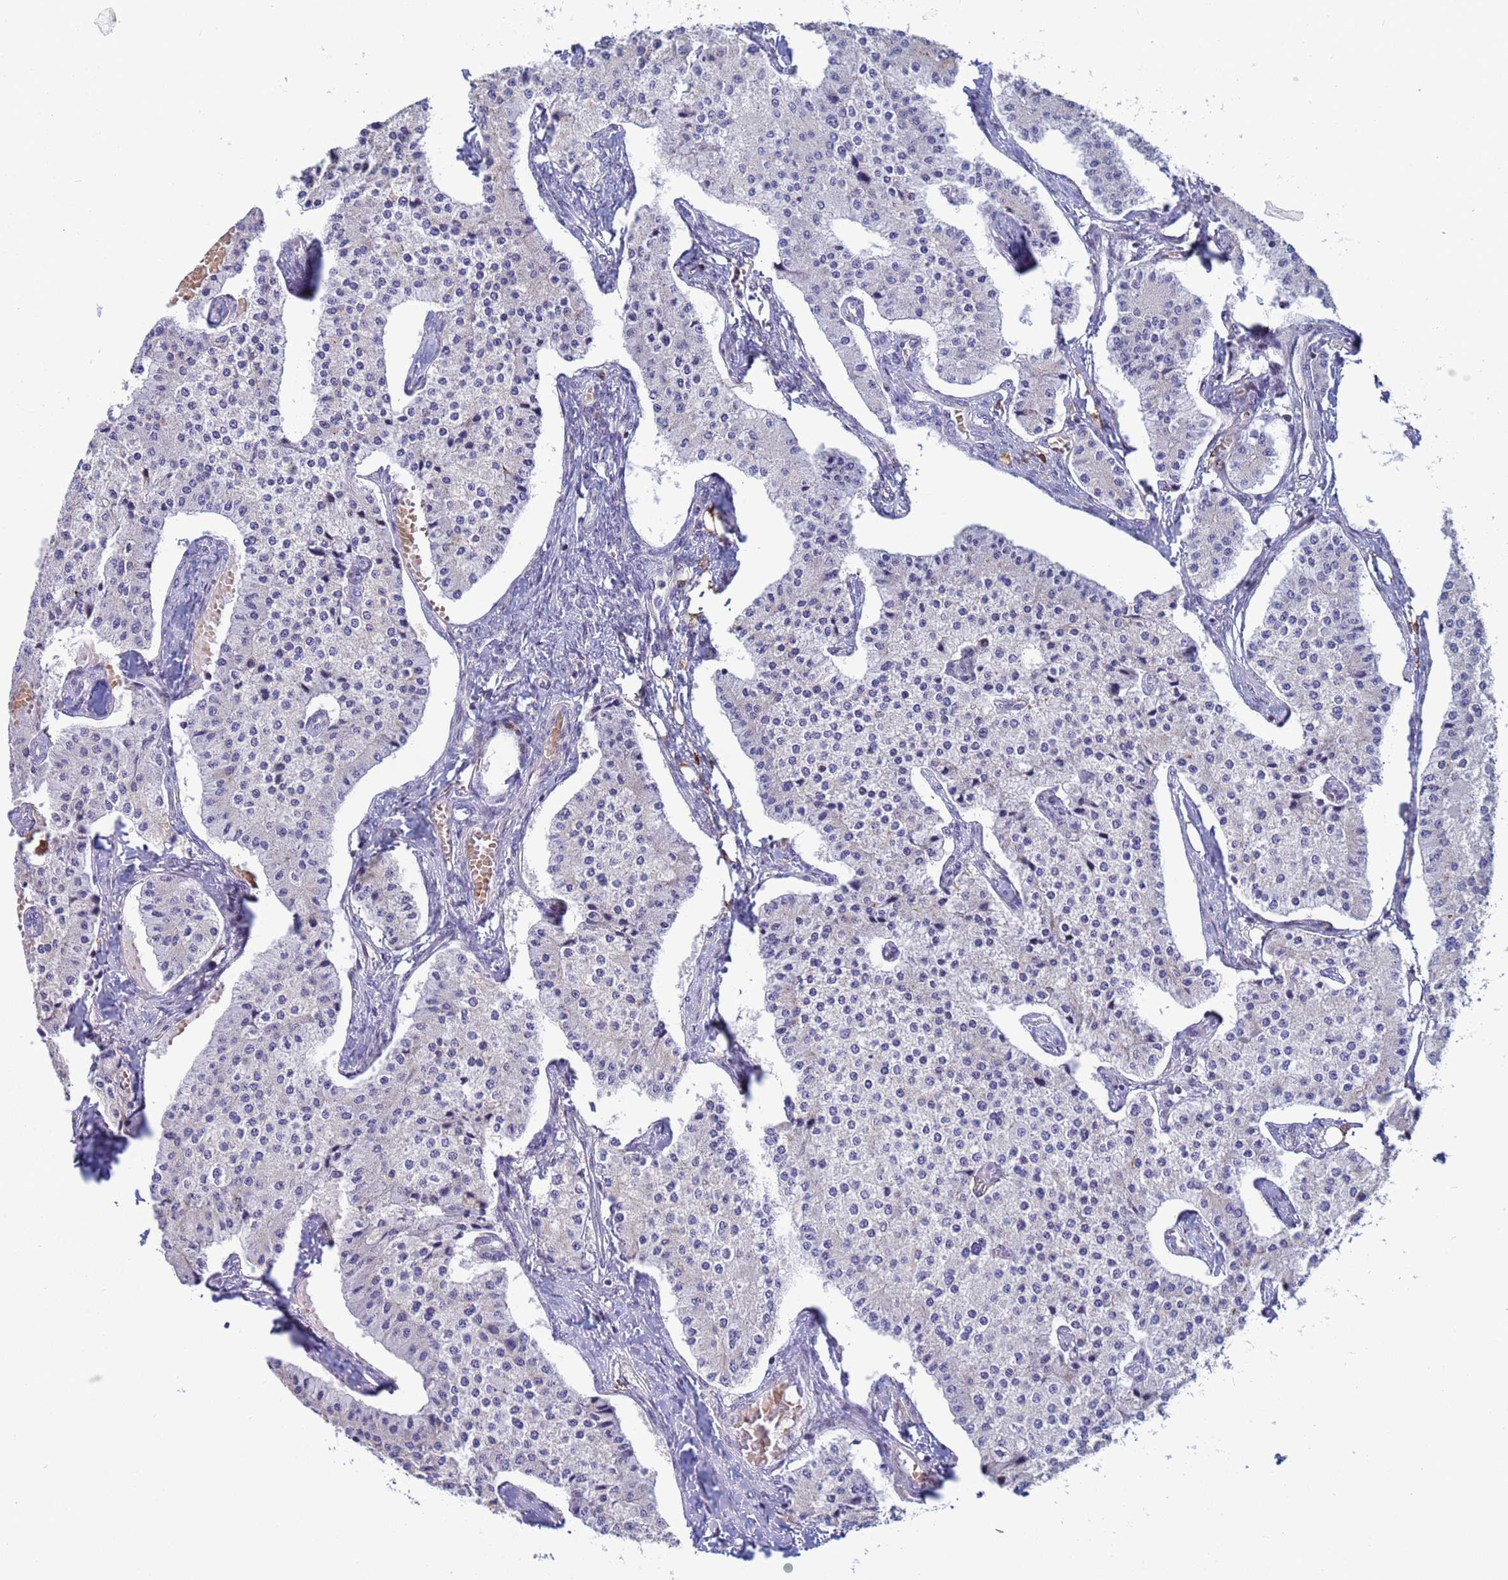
{"staining": {"intensity": "negative", "quantity": "none", "location": "none"}, "tissue": "carcinoid", "cell_type": "Tumor cells", "image_type": "cancer", "snomed": [{"axis": "morphology", "description": "Carcinoid, malignant, NOS"}, {"axis": "topography", "description": "Colon"}], "caption": "Immunohistochemical staining of human carcinoid (malignant) displays no significant positivity in tumor cells.", "gene": "PPP6R1", "patient": {"sex": "female", "age": 52}}